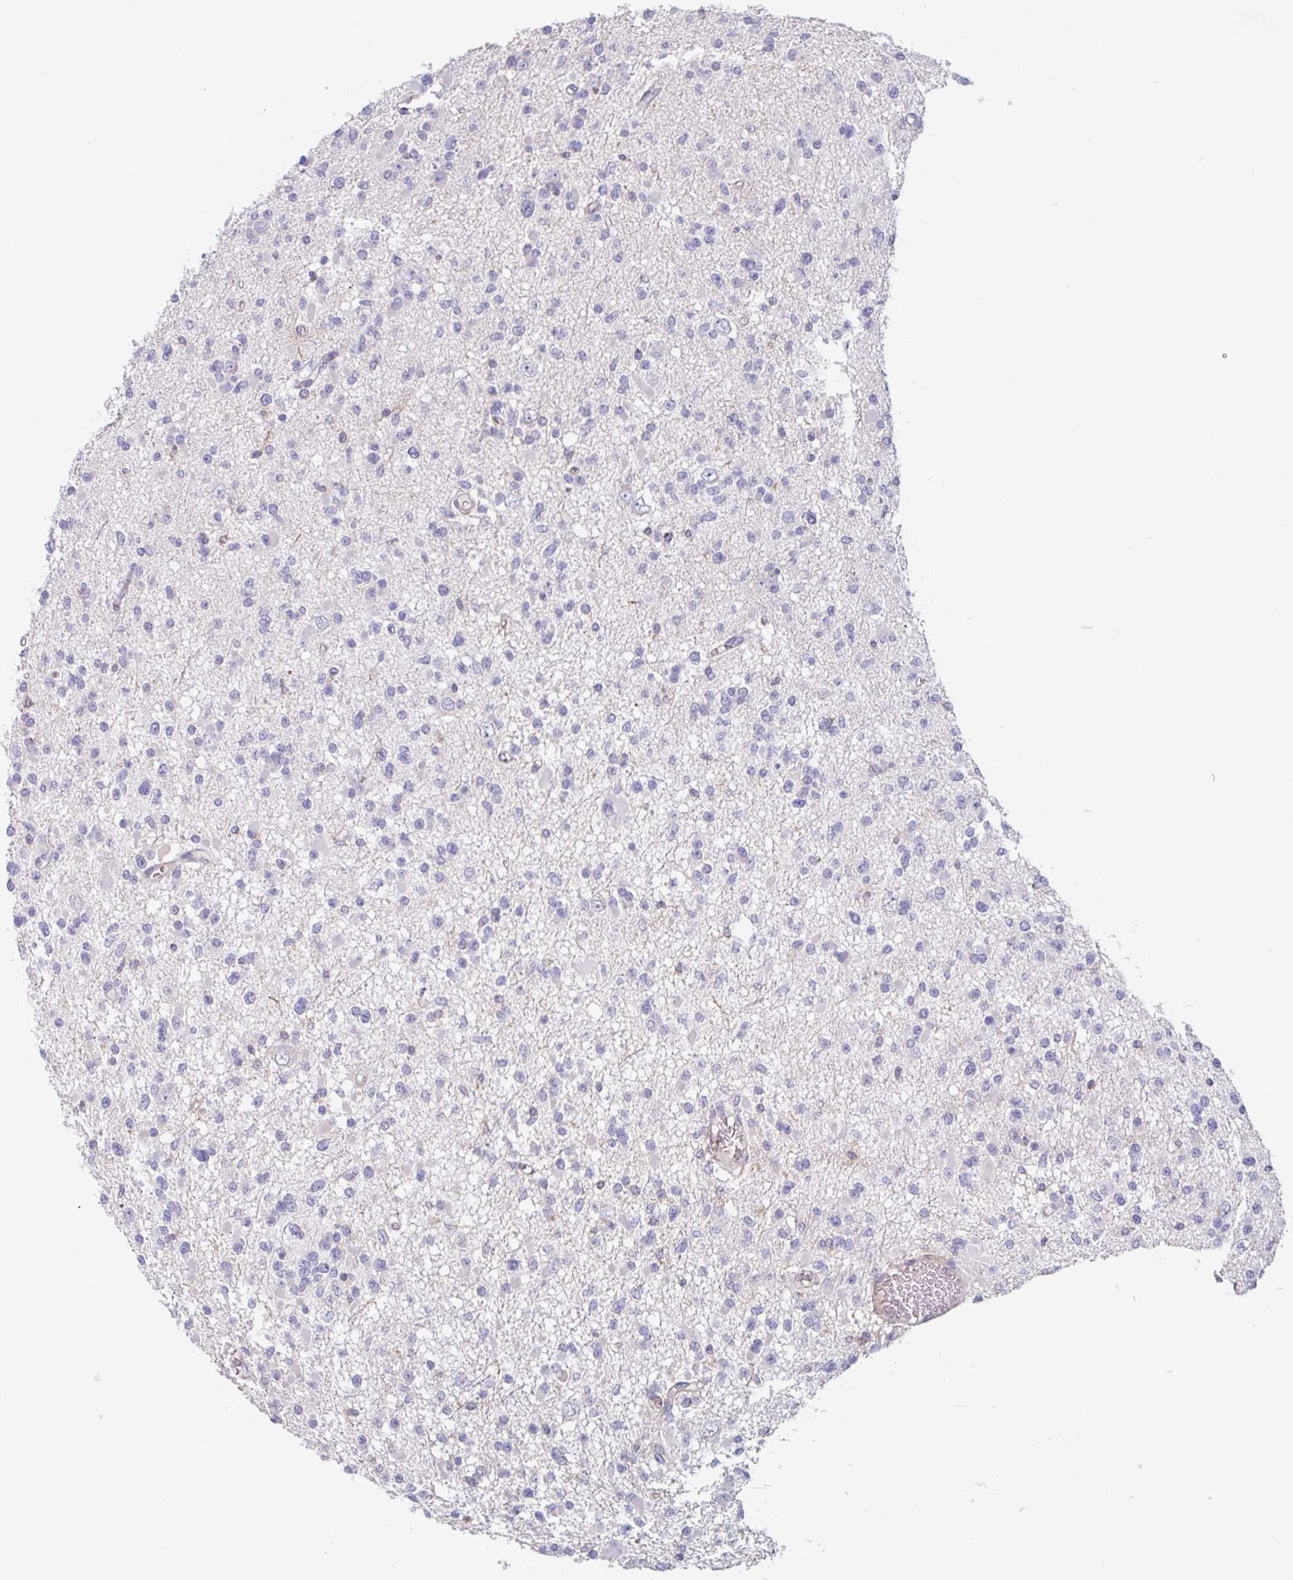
{"staining": {"intensity": "negative", "quantity": "none", "location": "none"}, "tissue": "glioma", "cell_type": "Tumor cells", "image_type": "cancer", "snomed": [{"axis": "morphology", "description": "Glioma, malignant, Low grade"}, {"axis": "topography", "description": "Brain"}], "caption": "Immunohistochemistry (IHC) histopathology image of low-grade glioma (malignant) stained for a protein (brown), which exhibits no expression in tumor cells.", "gene": "EHD4", "patient": {"sex": "female", "age": 22}}